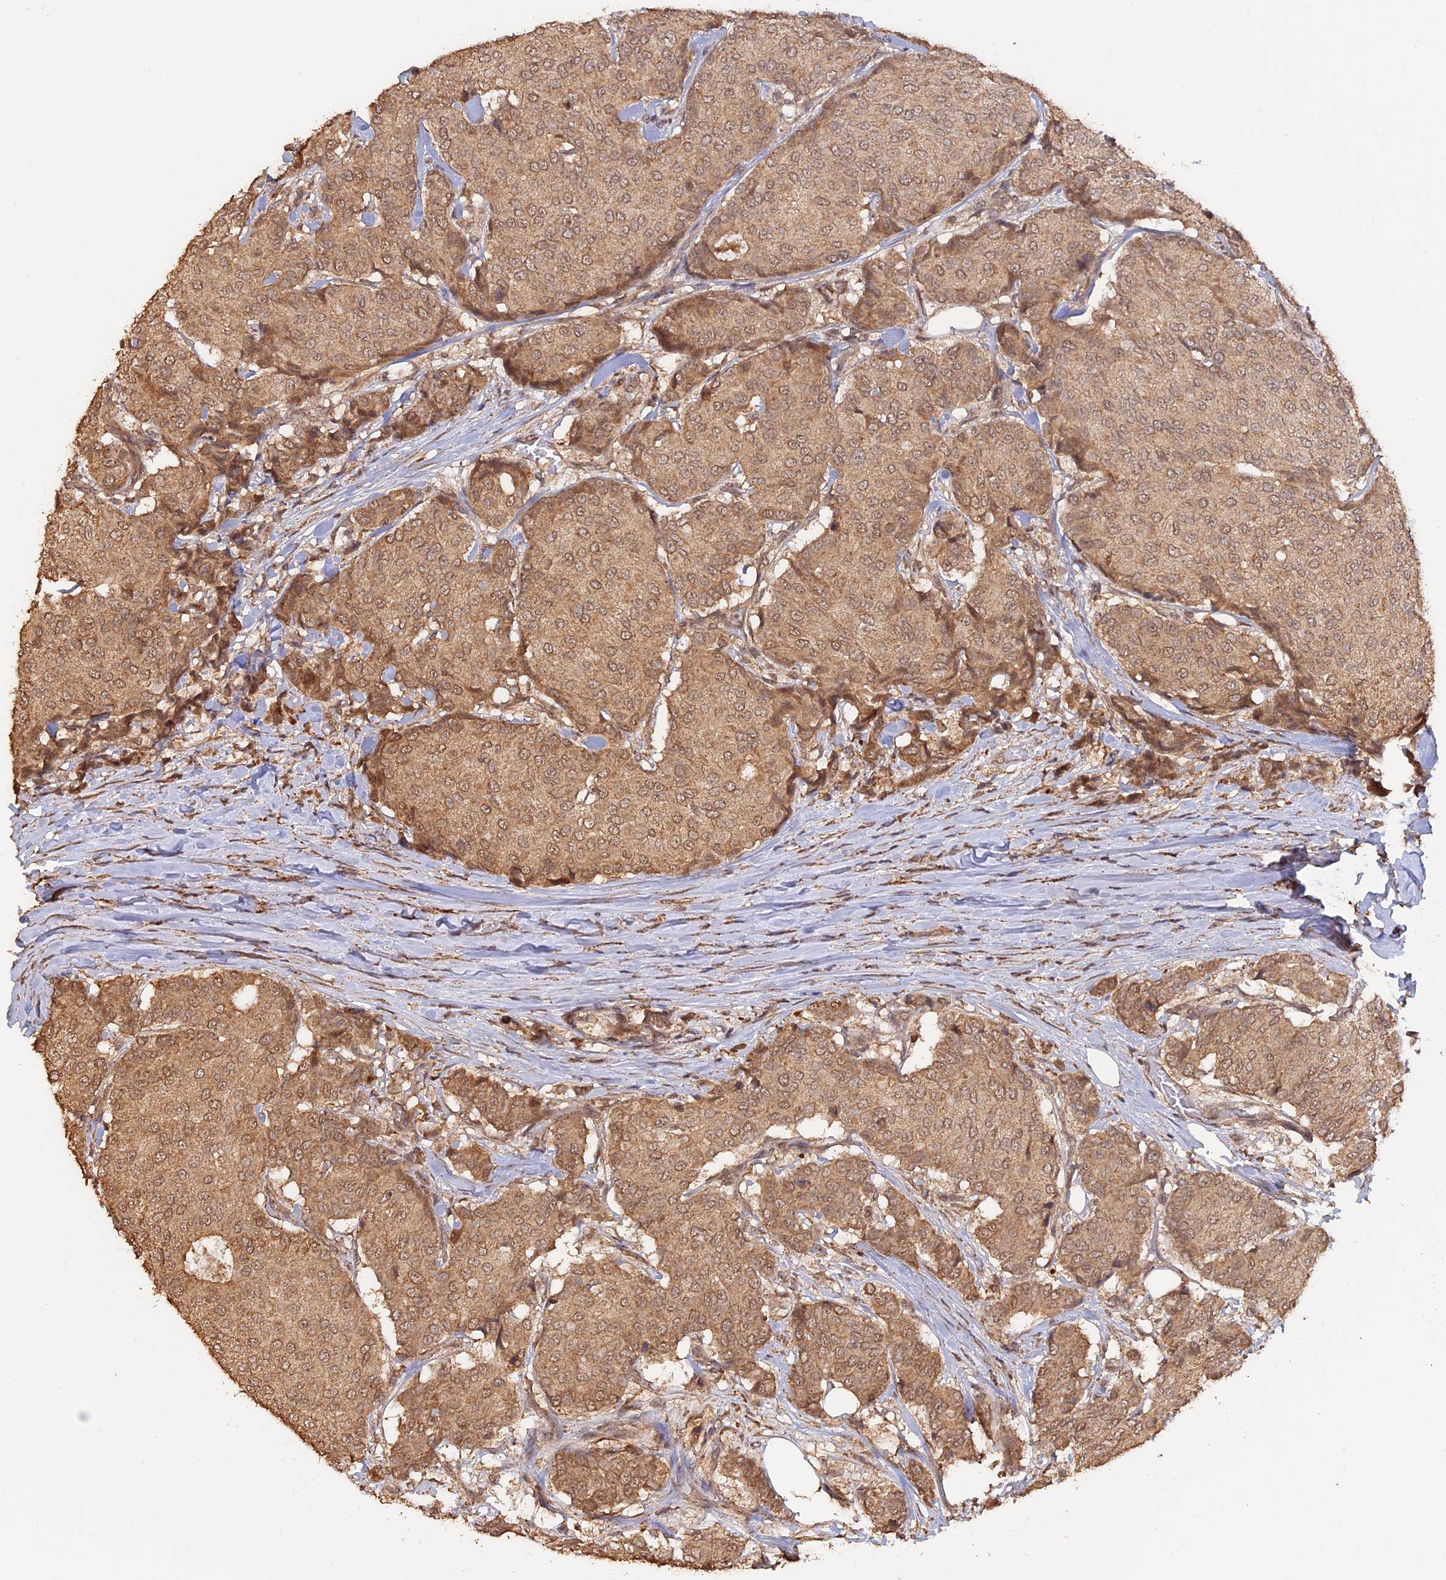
{"staining": {"intensity": "moderate", "quantity": ">75%", "location": "cytoplasmic/membranous,nuclear"}, "tissue": "breast cancer", "cell_type": "Tumor cells", "image_type": "cancer", "snomed": [{"axis": "morphology", "description": "Duct carcinoma"}, {"axis": "topography", "description": "Breast"}], "caption": "A photomicrograph of human infiltrating ductal carcinoma (breast) stained for a protein displays moderate cytoplasmic/membranous and nuclear brown staining in tumor cells. (Brightfield microscopy of DAB IHC at high magnification).", "gene": "FAM210B", "patient": {"sex": "female", "age": 75}}